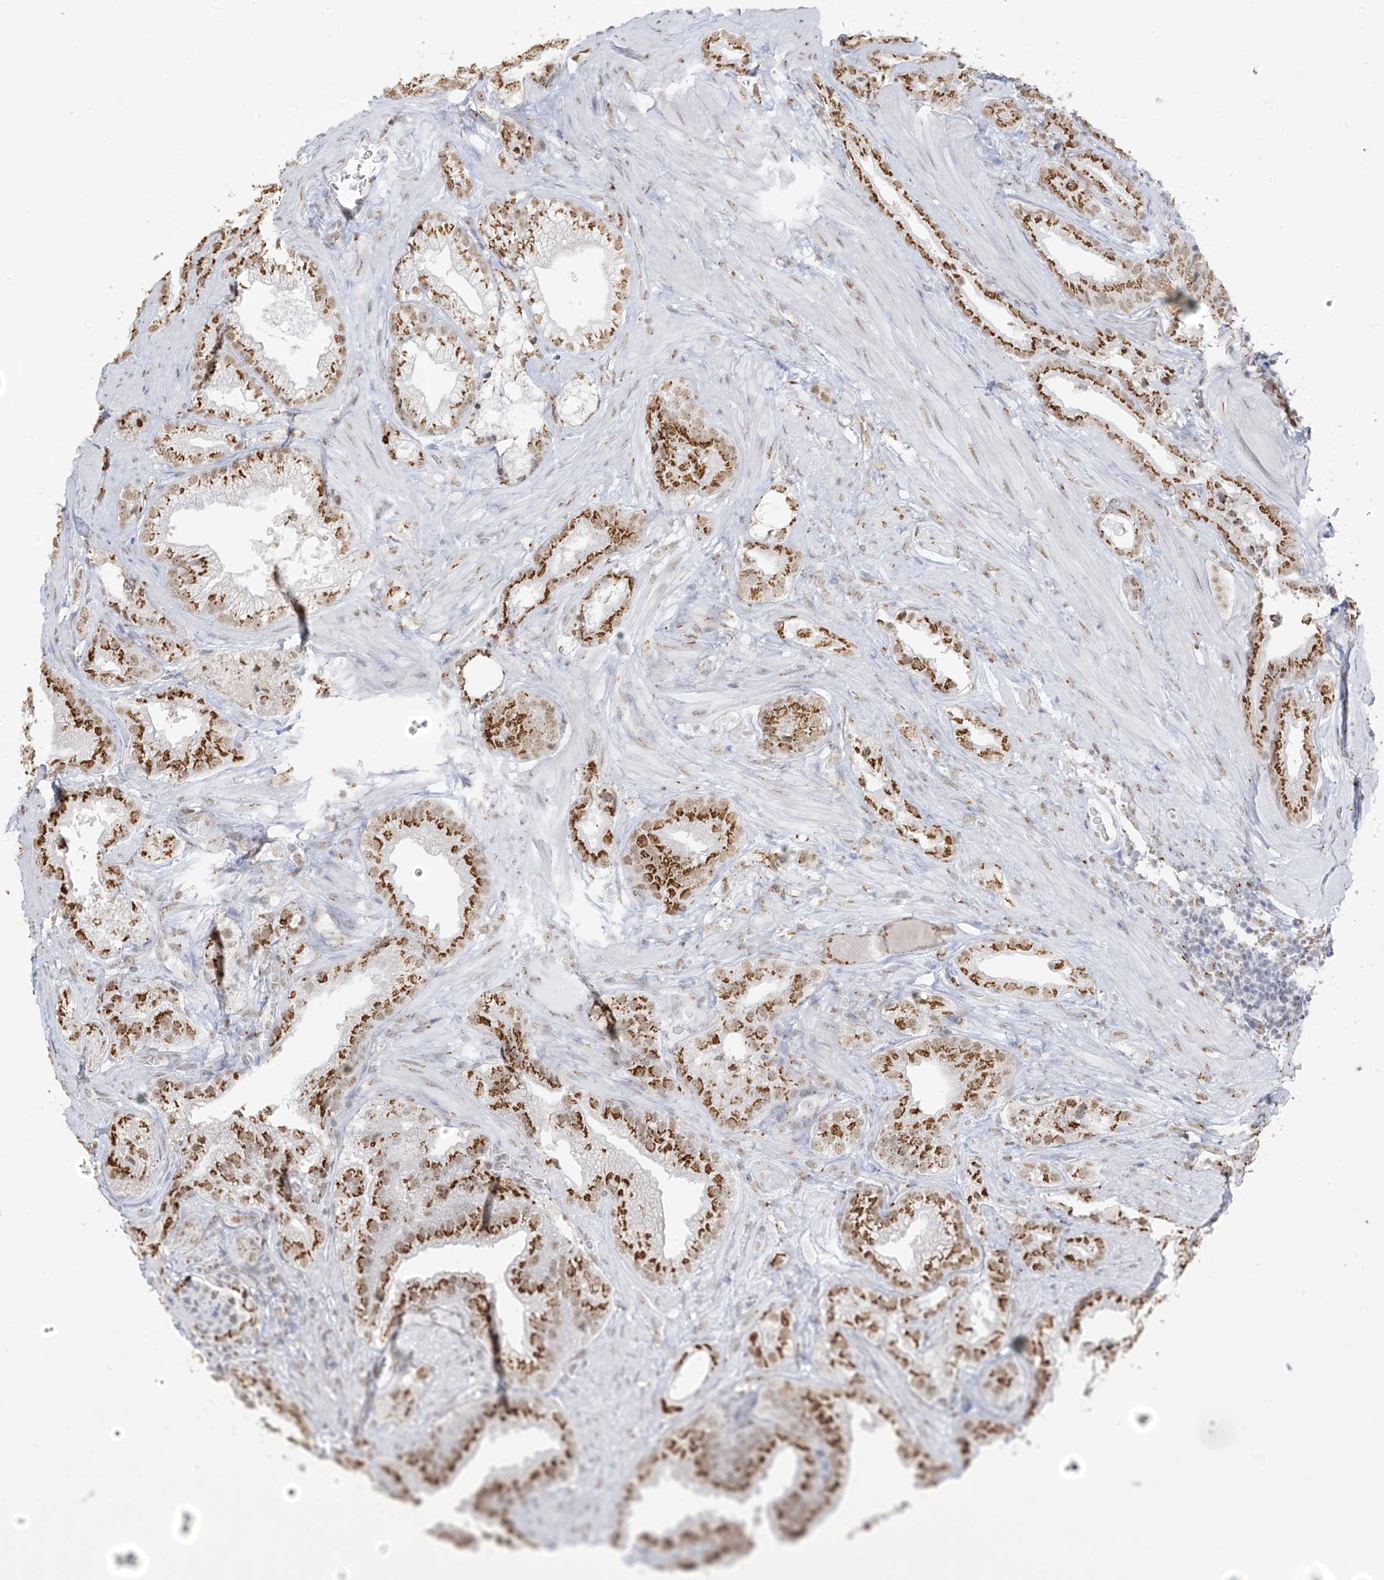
{"staining": {"intensity": "moderate", "quantity": ">75%", "location": "cytoplasmic/membranous,nuclear"}, "tissue": "prostate cancer", "cell_type": "Tumor cells", "image_type": "cancer", "snomed": [{"axis": "morphology", "description": "Adenocarcinoma, High grade"}, {"axis": "topography", "description": "Prostate"}], "caption": "An image showing moderate cytoplasmic/membranous and nuclear positivity in approximately >75% of tumor cells in prostate adenocarcinoma (high-grade), as visualized by brown immunohistochemical staining.", "gene": "GPR107", "patient": {"sex": "male", "age": 58}}